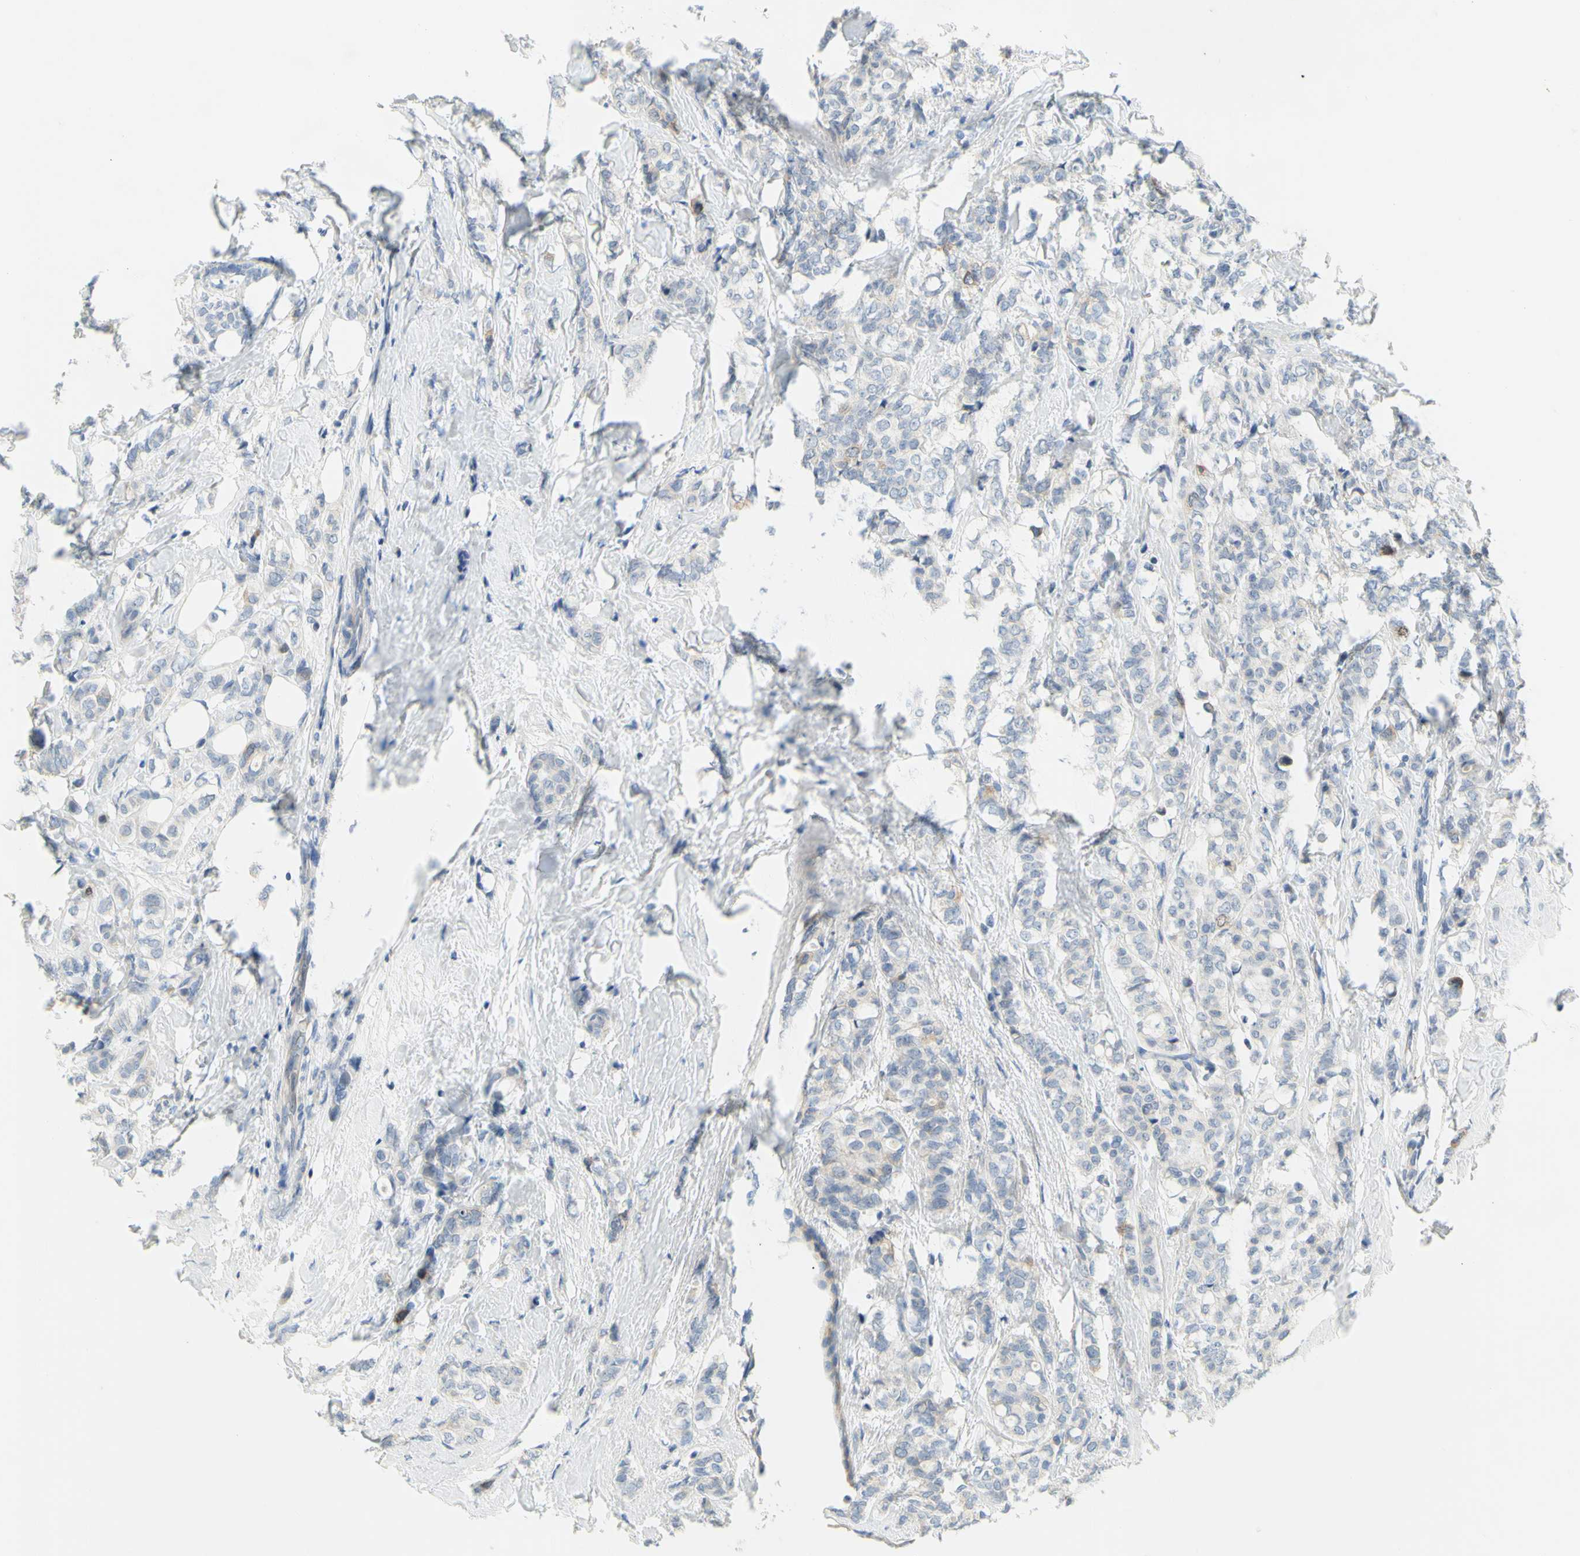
{"staining": {"intensity": "negative", "quantity": "none", "location": "none"}, "tissue": "breast cancer", "cell_type": "Tumor cells", "image_type": "cancer", "snomed": [{"axis": "morphology", "description": "Lobular carcinoma"}, {"axis": "topography", "description": "Breast"}], "caption": "Protein analysis of lobular carcinoma (breast) shows no significant staining in tumor cells. The staining was performed using DAB (3,3'-diaminobenzidine) to visualize the protein expression in brown, while the nuclei were stained in blue with hematoxylin (Magnification: 20x).", "gene": "CCNB2", "patient": {"sex": "female", "age": 60}}